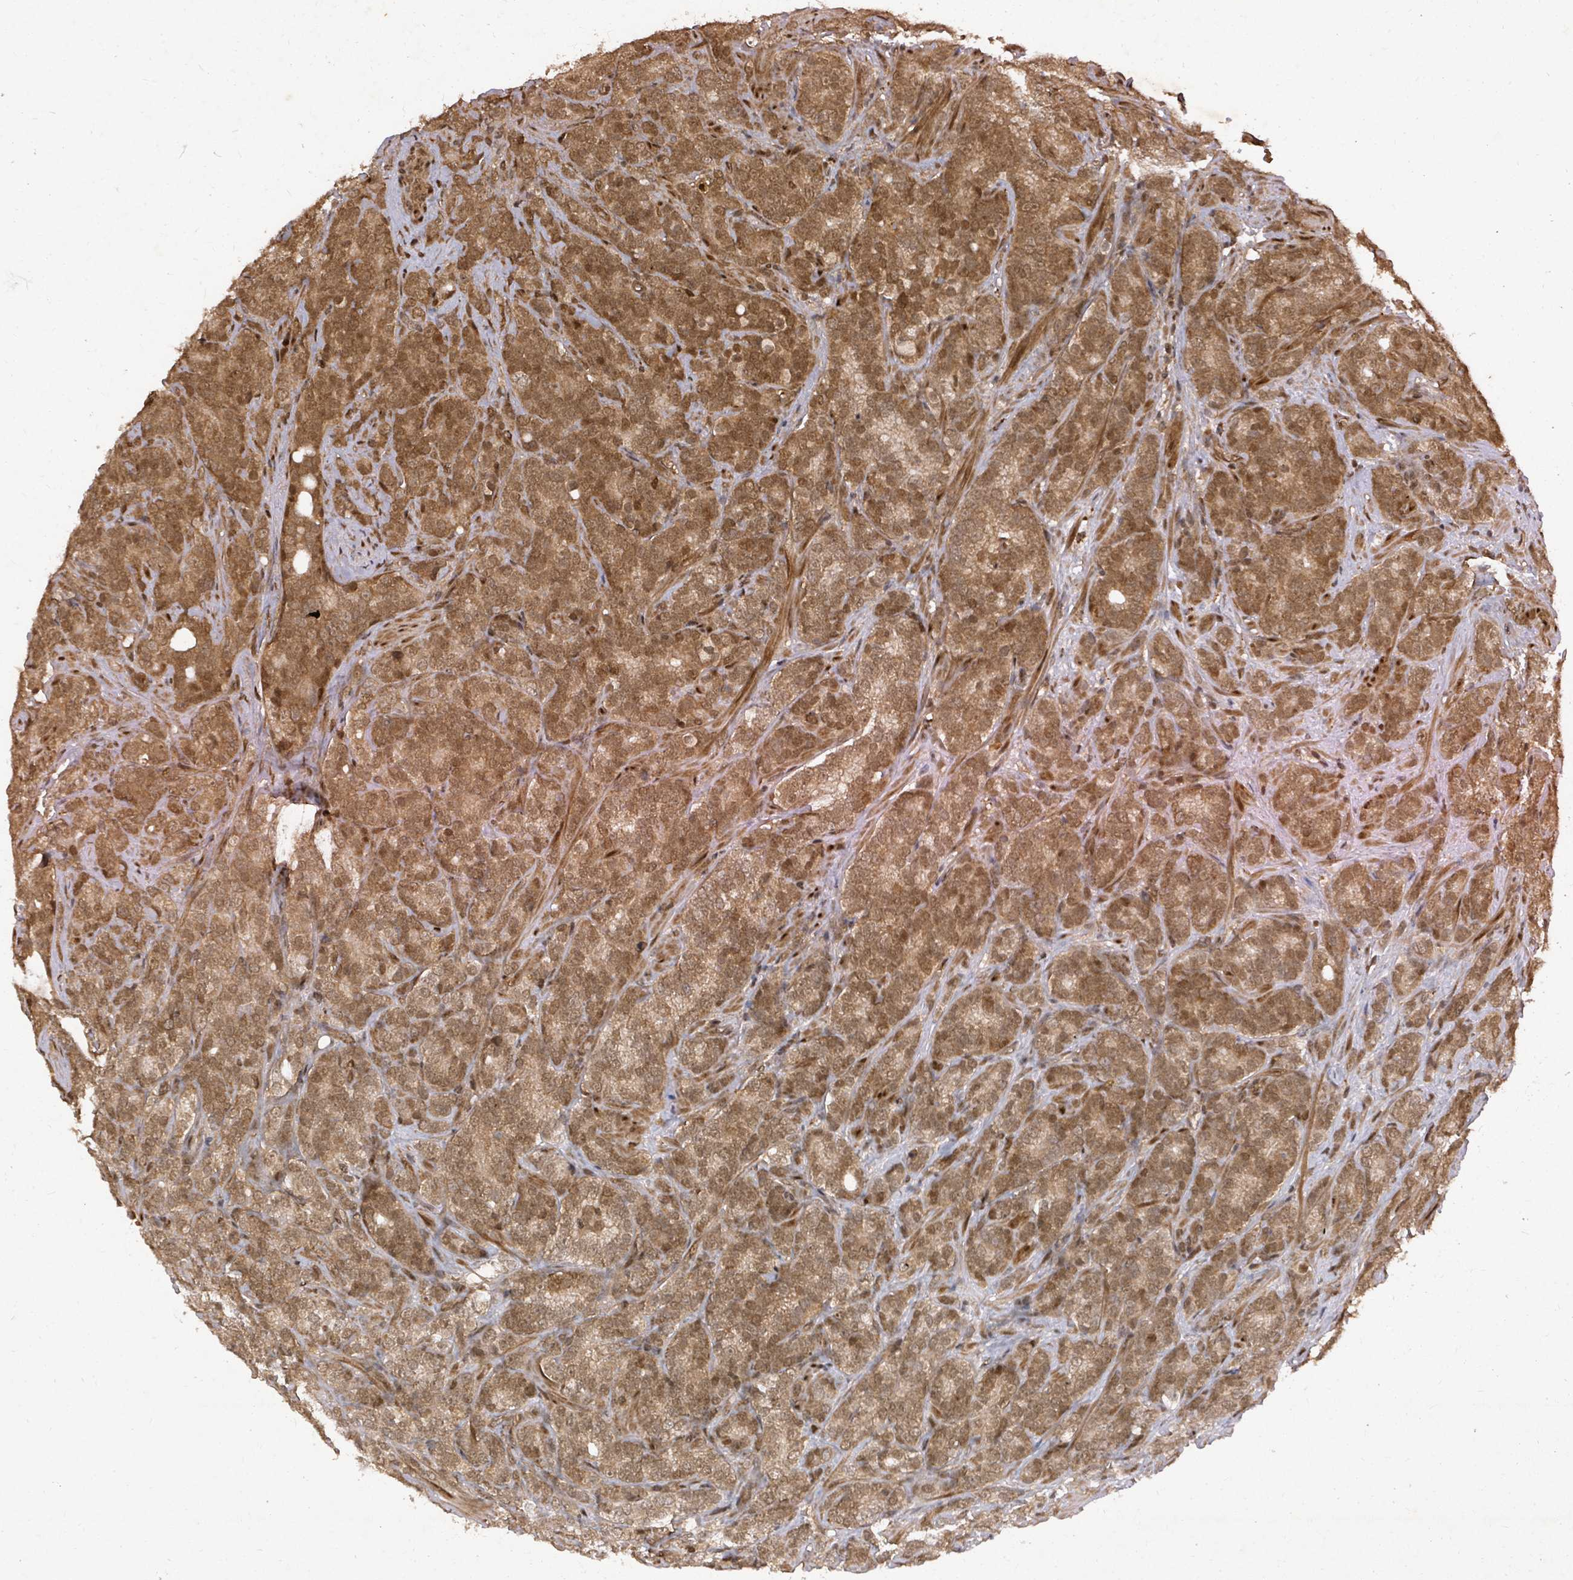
{"staining": {"intensity": "moderate", "quantity": ">75%", "location": "cytoplasmic/membranous,nuclear"}, "tissue": "prostate cancer", "cell_type": "Tumor cells", "image_type": "cancer", "snomed": [{"axis": "morphology", "description": "Adenocarcinoma, High grade"}, {"axis": "topography", "description": "Prostate"}], "caption": "High-power microscopy captured an immunohistochemistry (IHC) histopathology image of adenocarcinoma (high-grade) (prostate), revealing moderate cytoplasmic/membranous and nuclear staining in approximately >75% of tumor cells. (DAB IHC, brown staining for protein, blue staining for nuclei).", "gene": "KDM4E", "patient": {"sex": "male", "age": 64}}